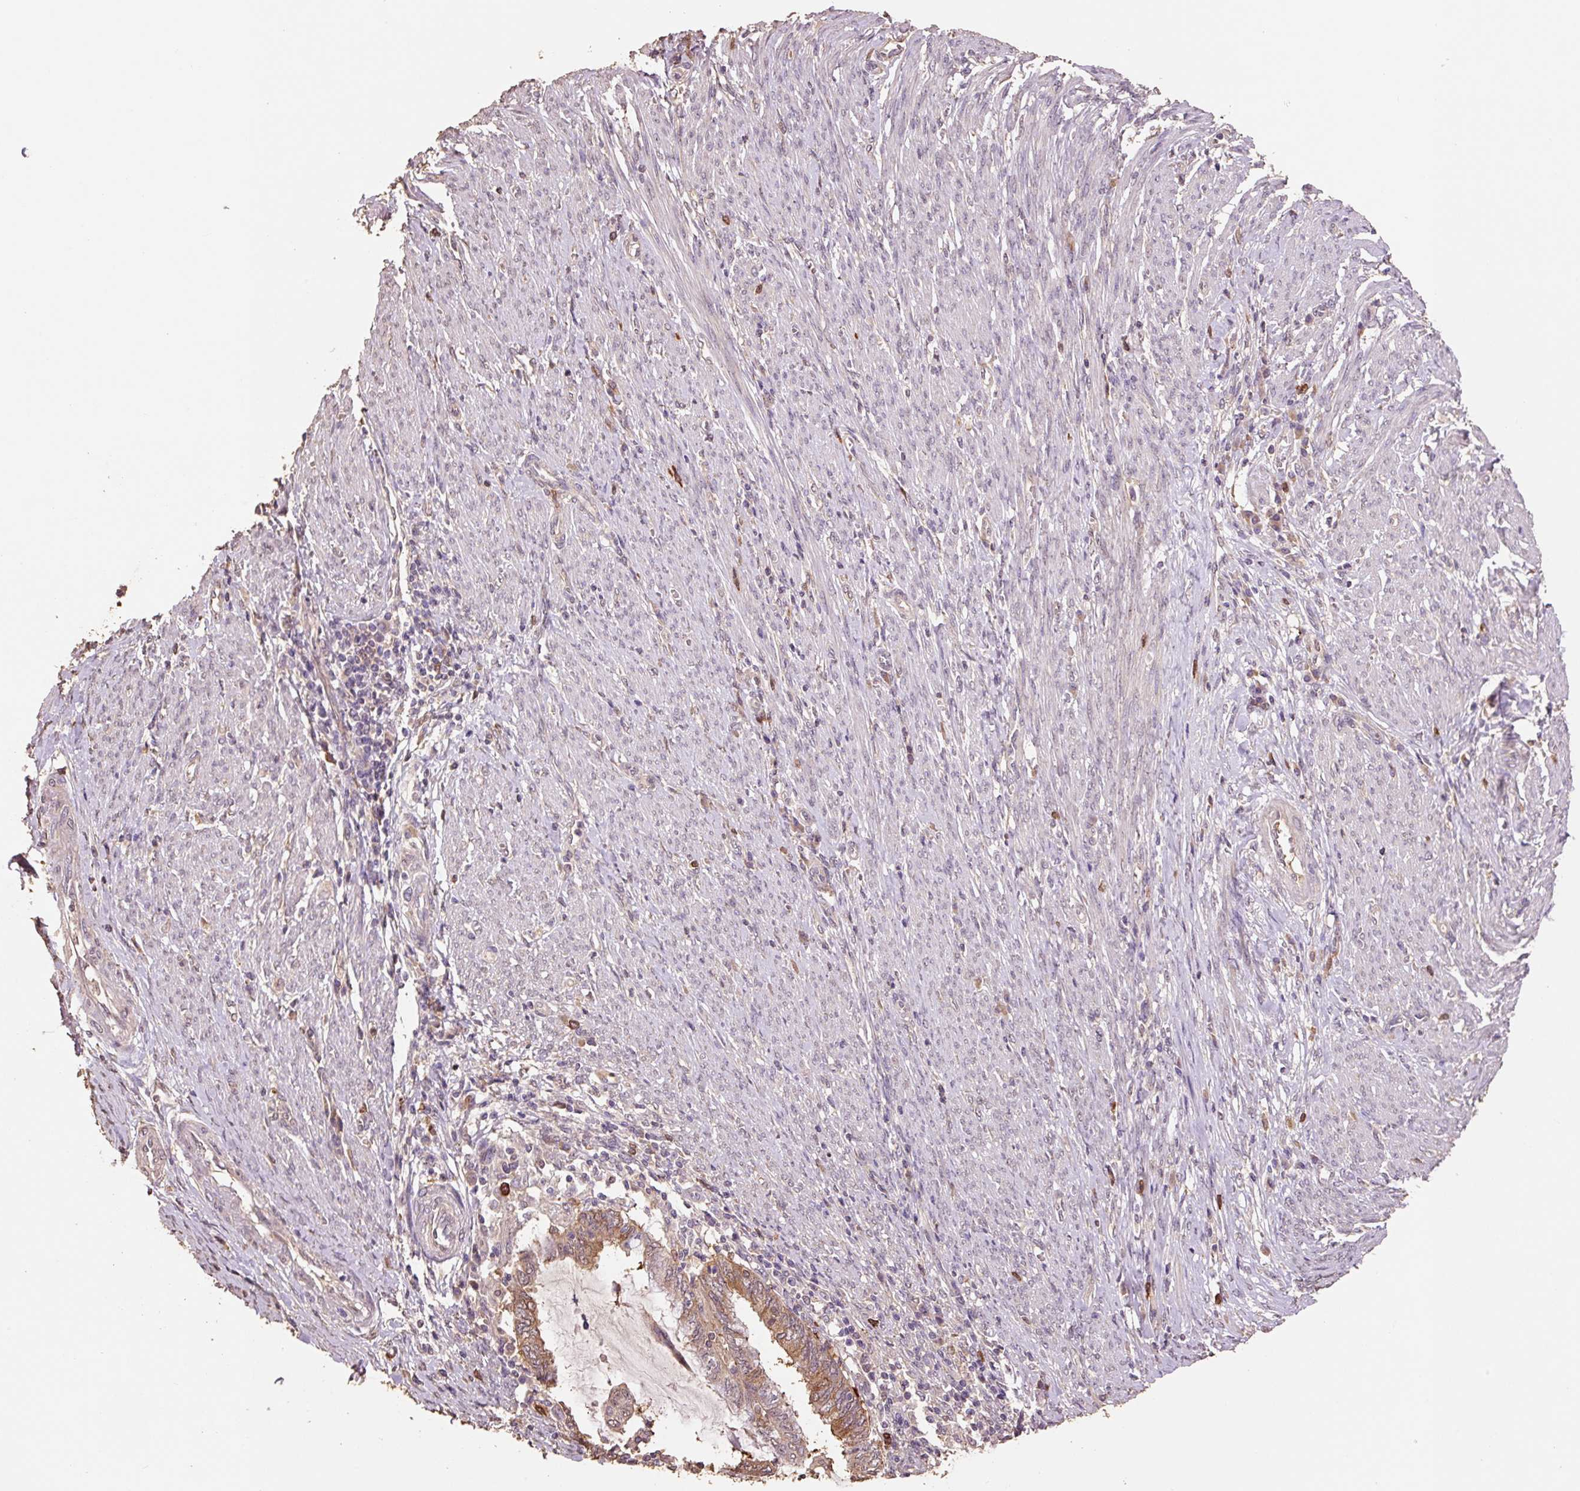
{"staining": {"intensity": "moderate", "quantity": ">75%", "location": "cytoplasmic/membranous,nuclear"}, "tissue": "endometrial cancer", "cell_type": "Tumor cells", "image_type": "cancer", "snomed": [{"axis": "morphology", "description": "Adenocarcinoma, NOS"}, {"axis": "topography", "description": "Uterus"}, {"axis": "topography", "description": "Endometrium"}], "caption": "Protein expression by immunohistochemistry displays moderate cytoplasmic/membranous and nuclear positivity in approximately >75% of tumor cells in endometrial cancer (adenocarcinoma).", "gene": "HERC2", "patient": {"sex": "female", "age": 70}}